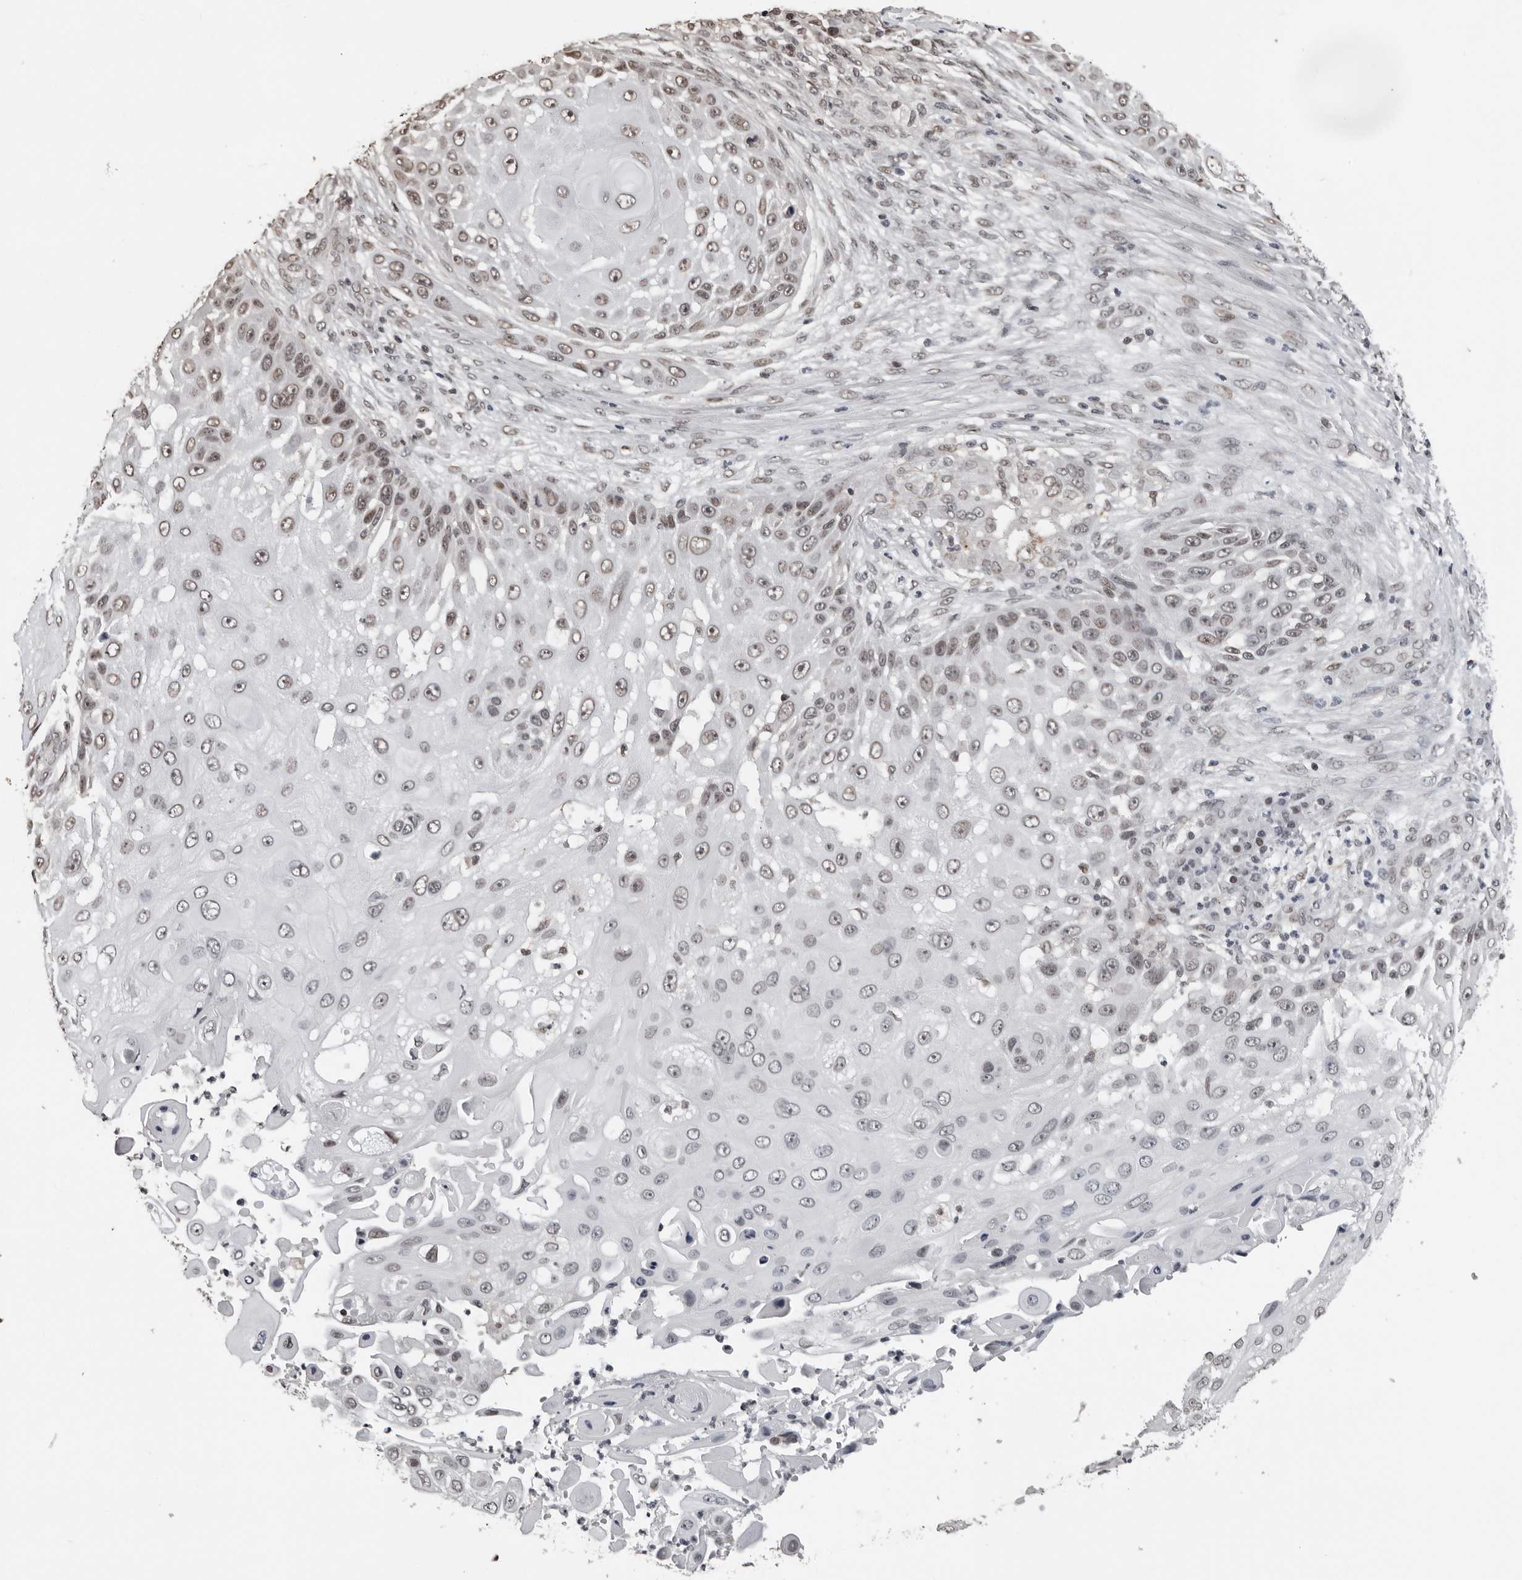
{"staining": {"intensity": "weak", "quantity": "25%-75%", "location": "nuclear"}, "tissue": "skin cancer", "cell_type": "Tumor cells", "image_type": "cancer", "snomed": [{"axis": "morphology", "description": "Squamous cell carcinoma, NOS"}, {"axis": "topography", "description": "Skin"}], "caption": "Squamous cell carcinoma (skin) stained with IHC displays weak nuclear positivity in approximately 25%-75% of tumor cells. The protein is shown in brown color, while the nuclei are stained blue.", "gene": "ORC1", "patient": {"sex": "female", "age": 44}}